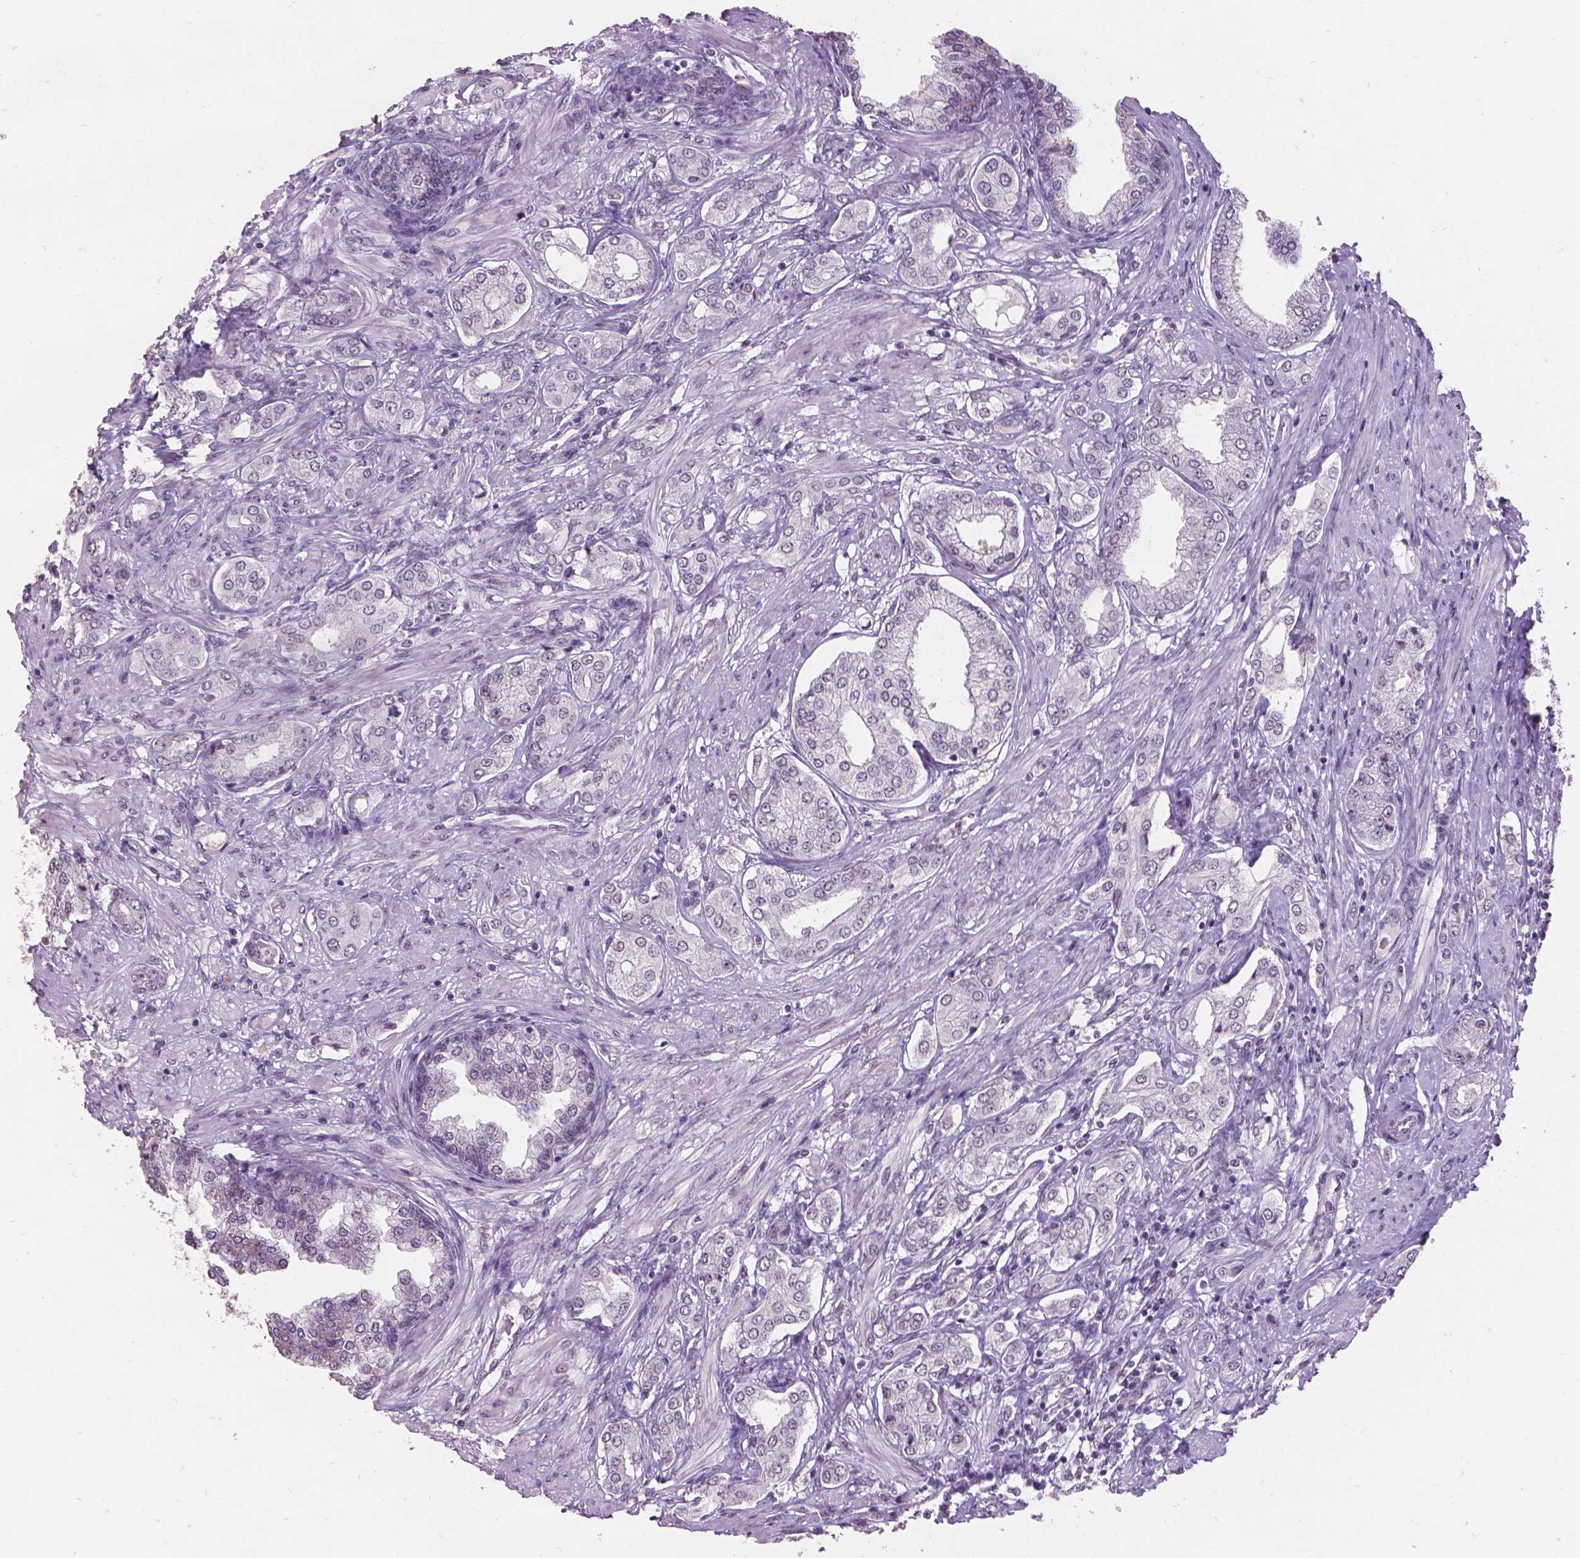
{"staining": {"intensity": "moderate", "quantity": "25%-75%", "location": "nuclear"}, "tissue": "prostate cancer", "cell_type": "Tumor cells", "image_type": "cancer", "snomed": [{"axis": "morphology", "description": "Adenocarcinoma, NOS"}, {"axis": "topography", "description": "Prostate"}], "caption": "A photomicrograph of human prostate adenocarcinoma stained for a protein demonstrates moderate nuclear brown staining in tumor cells.", "gene": "COIL", "patient": {"sex": "male", "age": 63}}